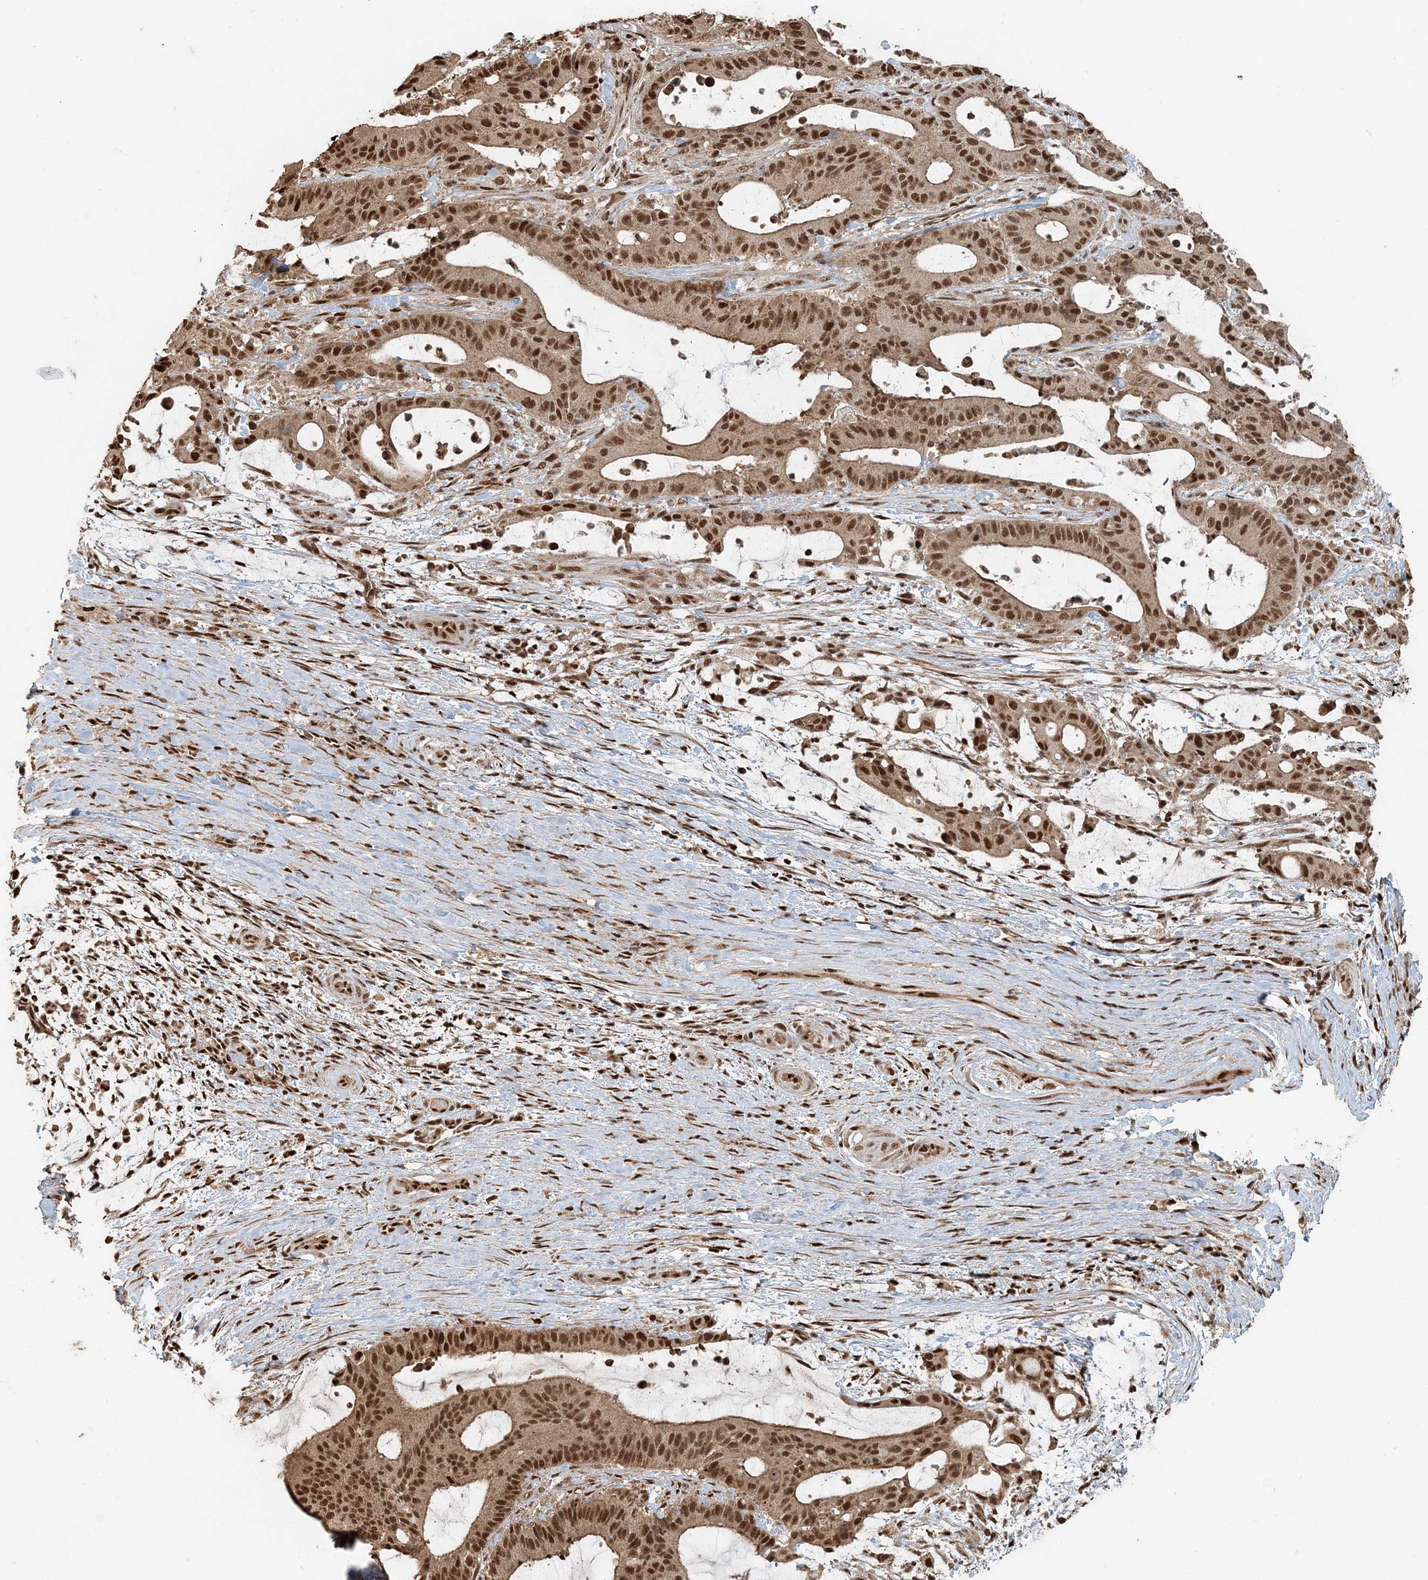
{"staining": {"intensity": "moderate", "quantity": ">75%", "location": "nuclear"}, "tissue": "liver cancer", "cell_type": "Tumor cells", "image_type": "cancer", "snomed": [{"axis": "morphology", "description": "Normal tissue, NOS"}, {"axis": "morphology", "description": "Cholangiocarcinoma"}, {"axis": "topography", "description": "Liver"}, {"axis": "topography", "description": "Peripheral nerve tissue"}], "caption": "A brown stain shows moderate nuclear staining of a protein in human liver cancer tumor cells. Immunohistochemistry stains the protein in brown and the nuclei are stained blue.", "gene": "ARHGAP35", "patient": {"sex": "female", "age": 73}}